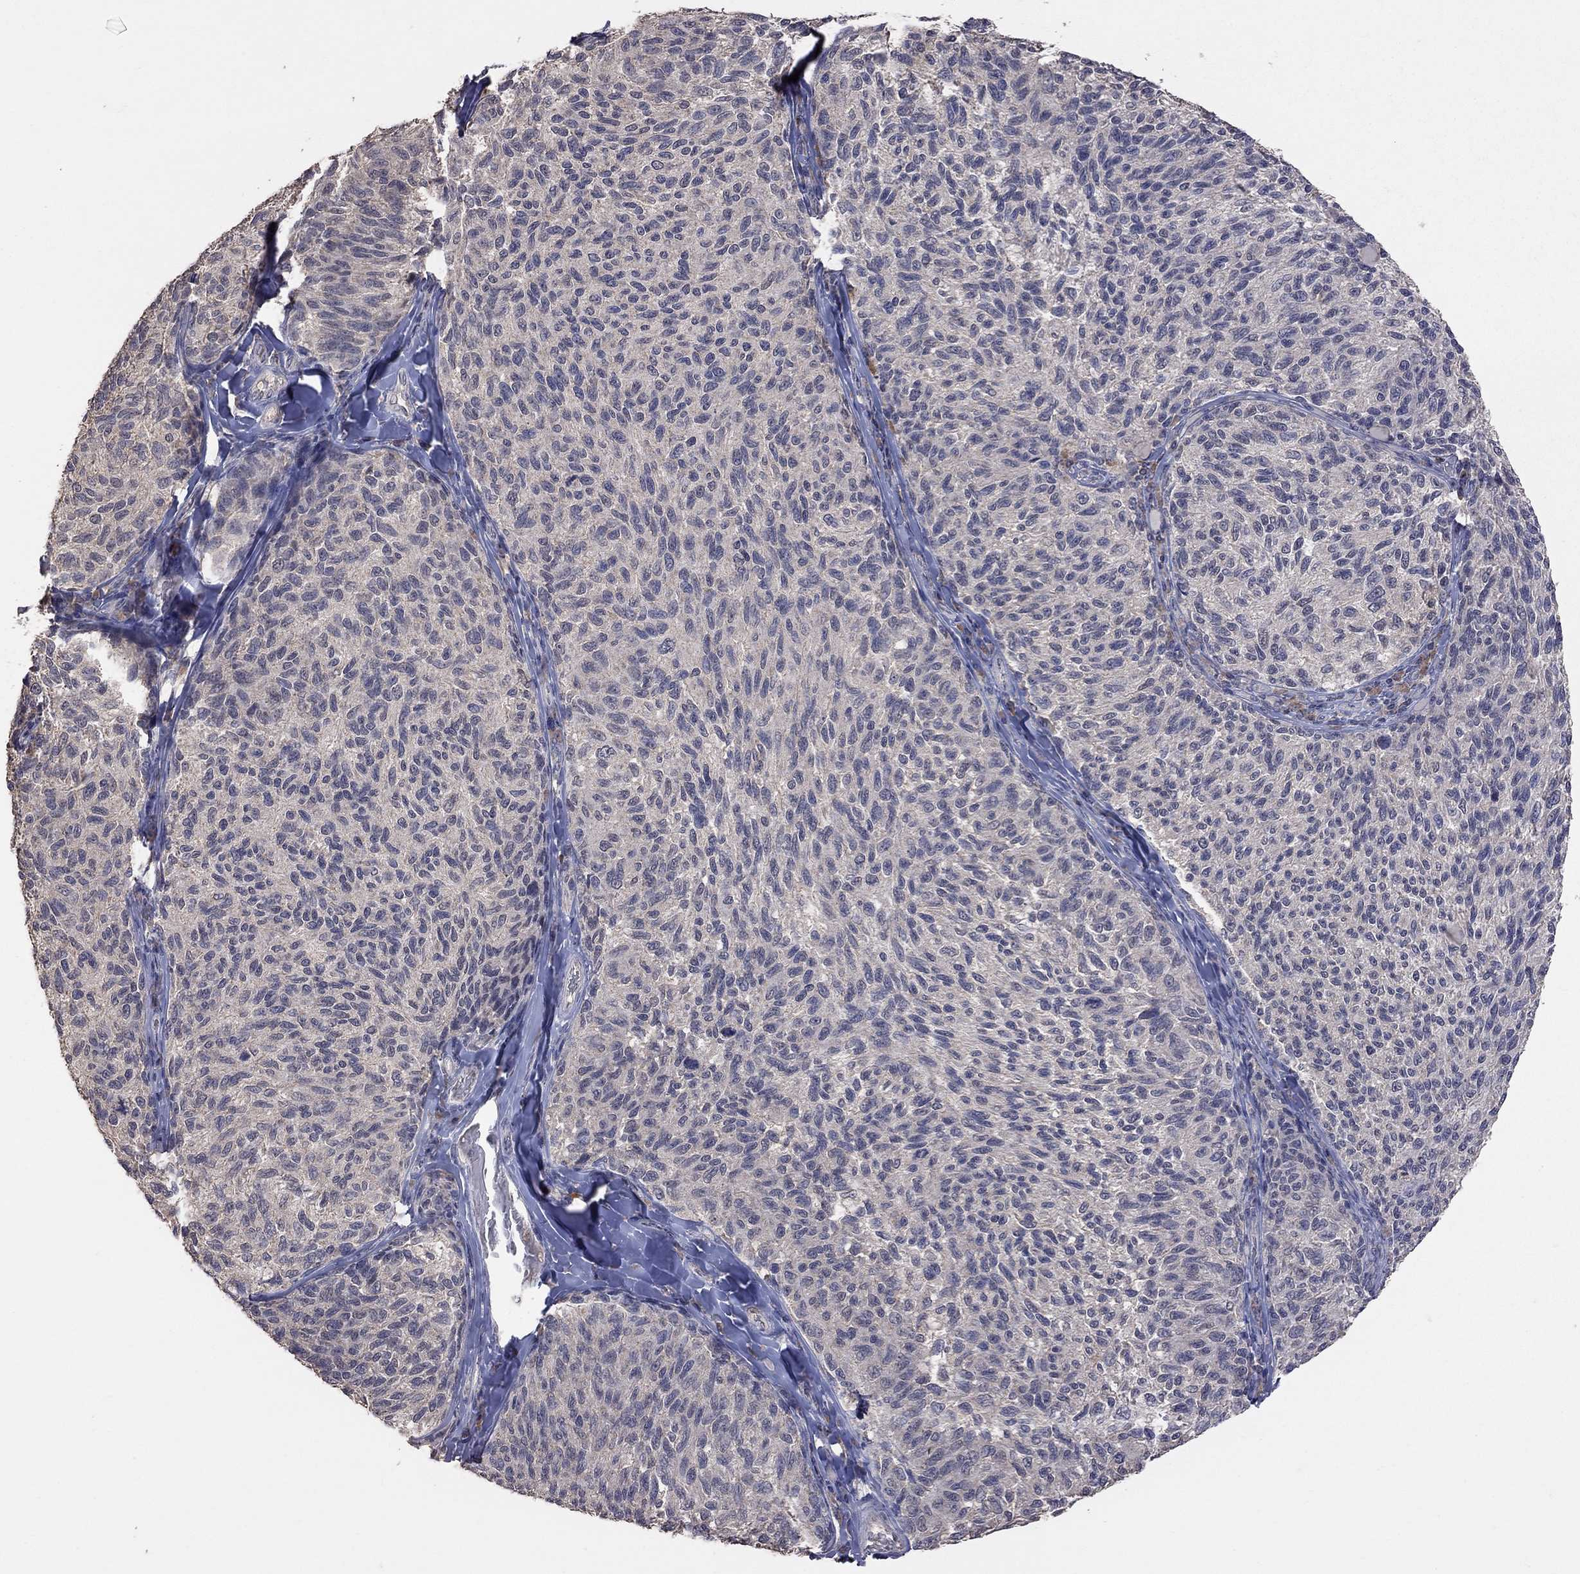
{"staining": {"intensity": "negative", "quantity": "none", "location": "none"}, "tissue": "melanoma", "cell_type": "Tumor cells", "image_type": "cancer", "snomed": [{"axis": "morphology", "description": "Malignant melanoma, NOS"}, {"axis": "topography", "description": "Skin"}], "caption": "DAB (3,3'-diaminobenzidine) immunohistochemical staining of human melanoma reveals no significant expression in tumor cells. (Immunohistochemistry (ihc), brightfield microscopy, high magnification).", "gene": "HTR6", "patient": {"sex": "female", "age": 73}}